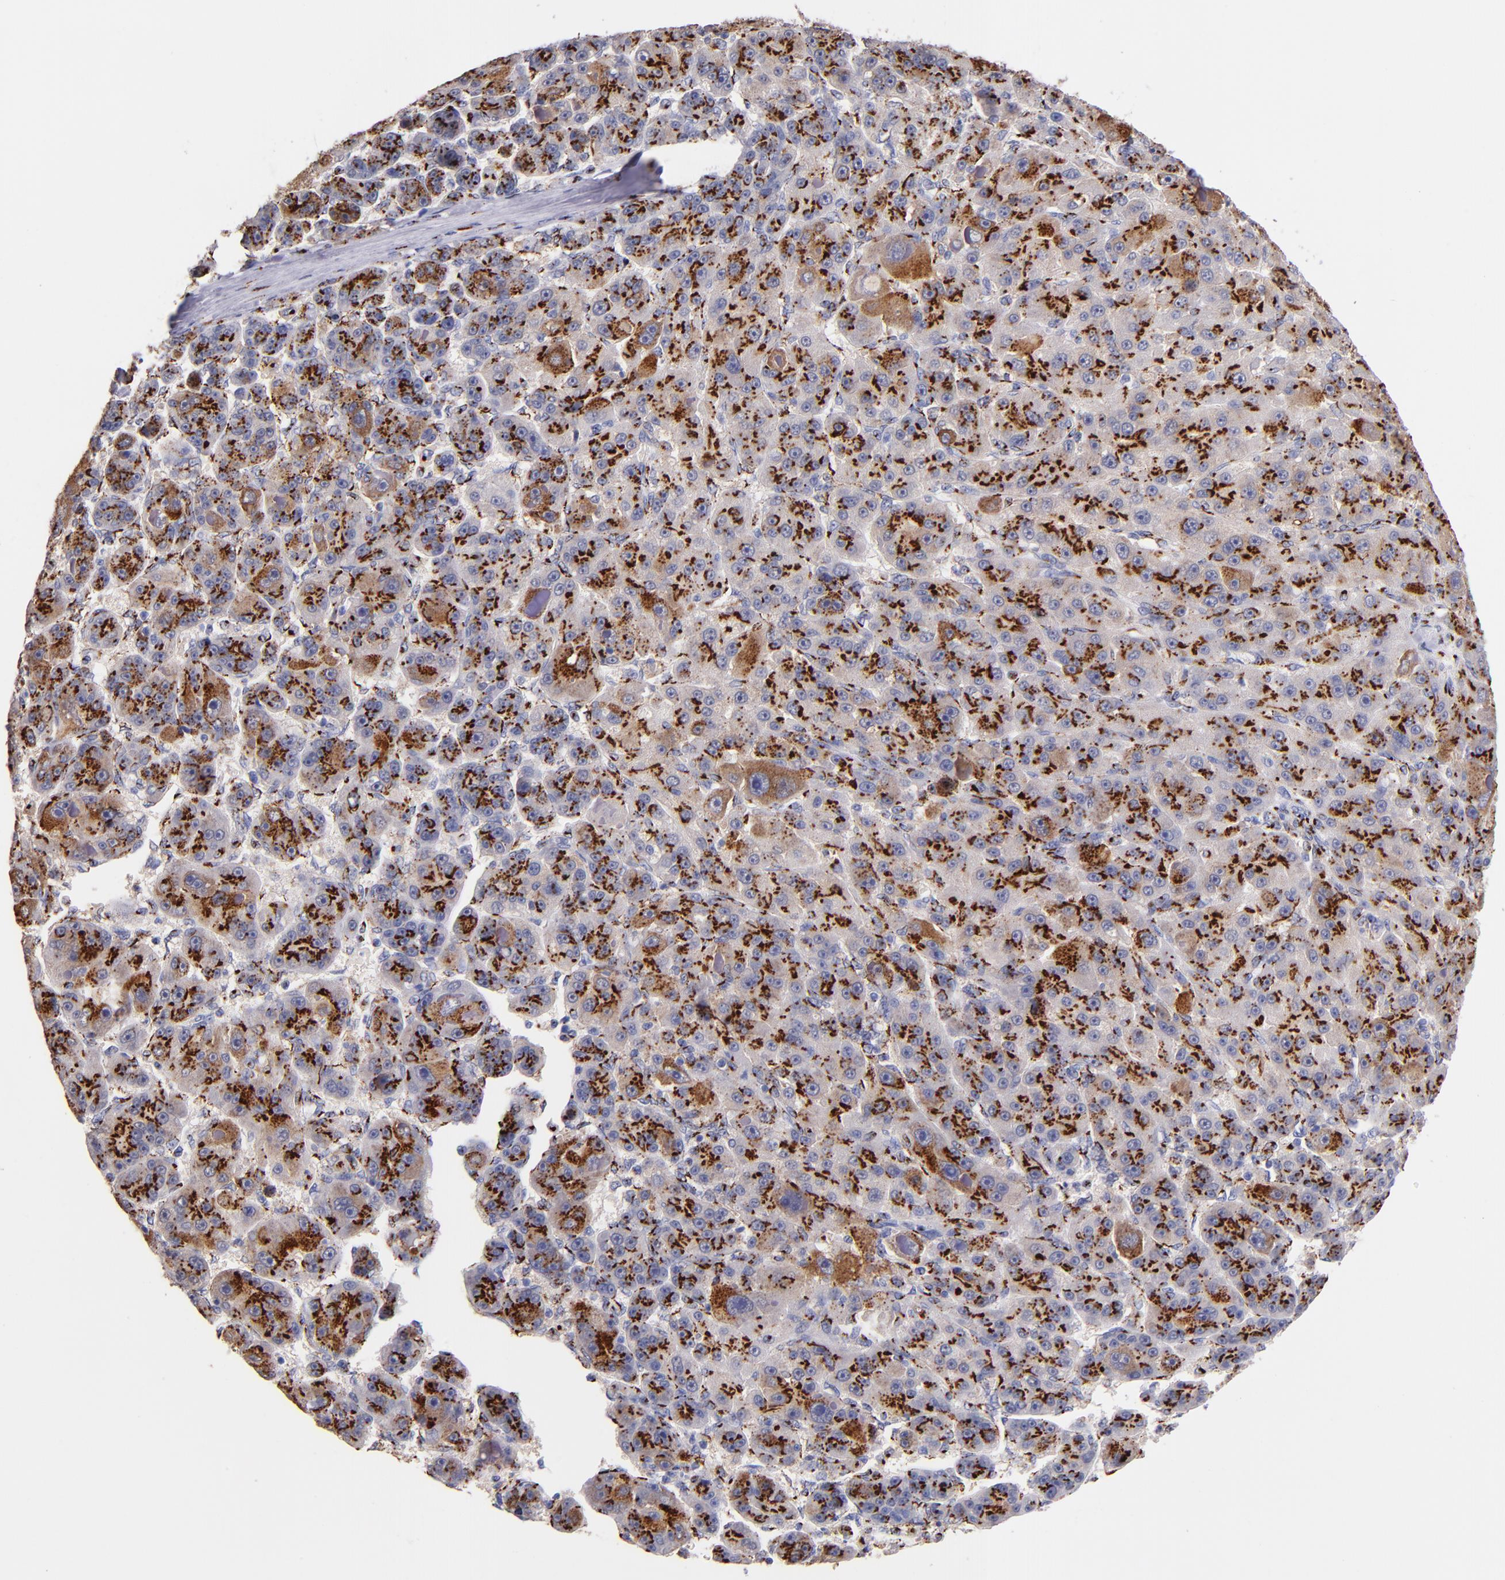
{"staining": {"intensity": "moderate", "quantity": ">75%", "location": "cytoplasmic/membranous"}, "tissue": "liver cancer", "cell_type": "Tumor cells", "image_type": "cancer", "snomed": [{"axis": "morphology", "description": "Carcinoma, Hepatocellular, NOS"}, {"axis": "topography", "description": "Liver"}], "caption": "IHC image of liver cancer (hepatocellular carcinoma) stained for a protein (brown), which reveals medium levels of moderate cytoplasmic/membranous expression in approximately >75% of tumor cells.", "gene": "GOLIM4", "patient": {"sex": "male", "age": 76}}